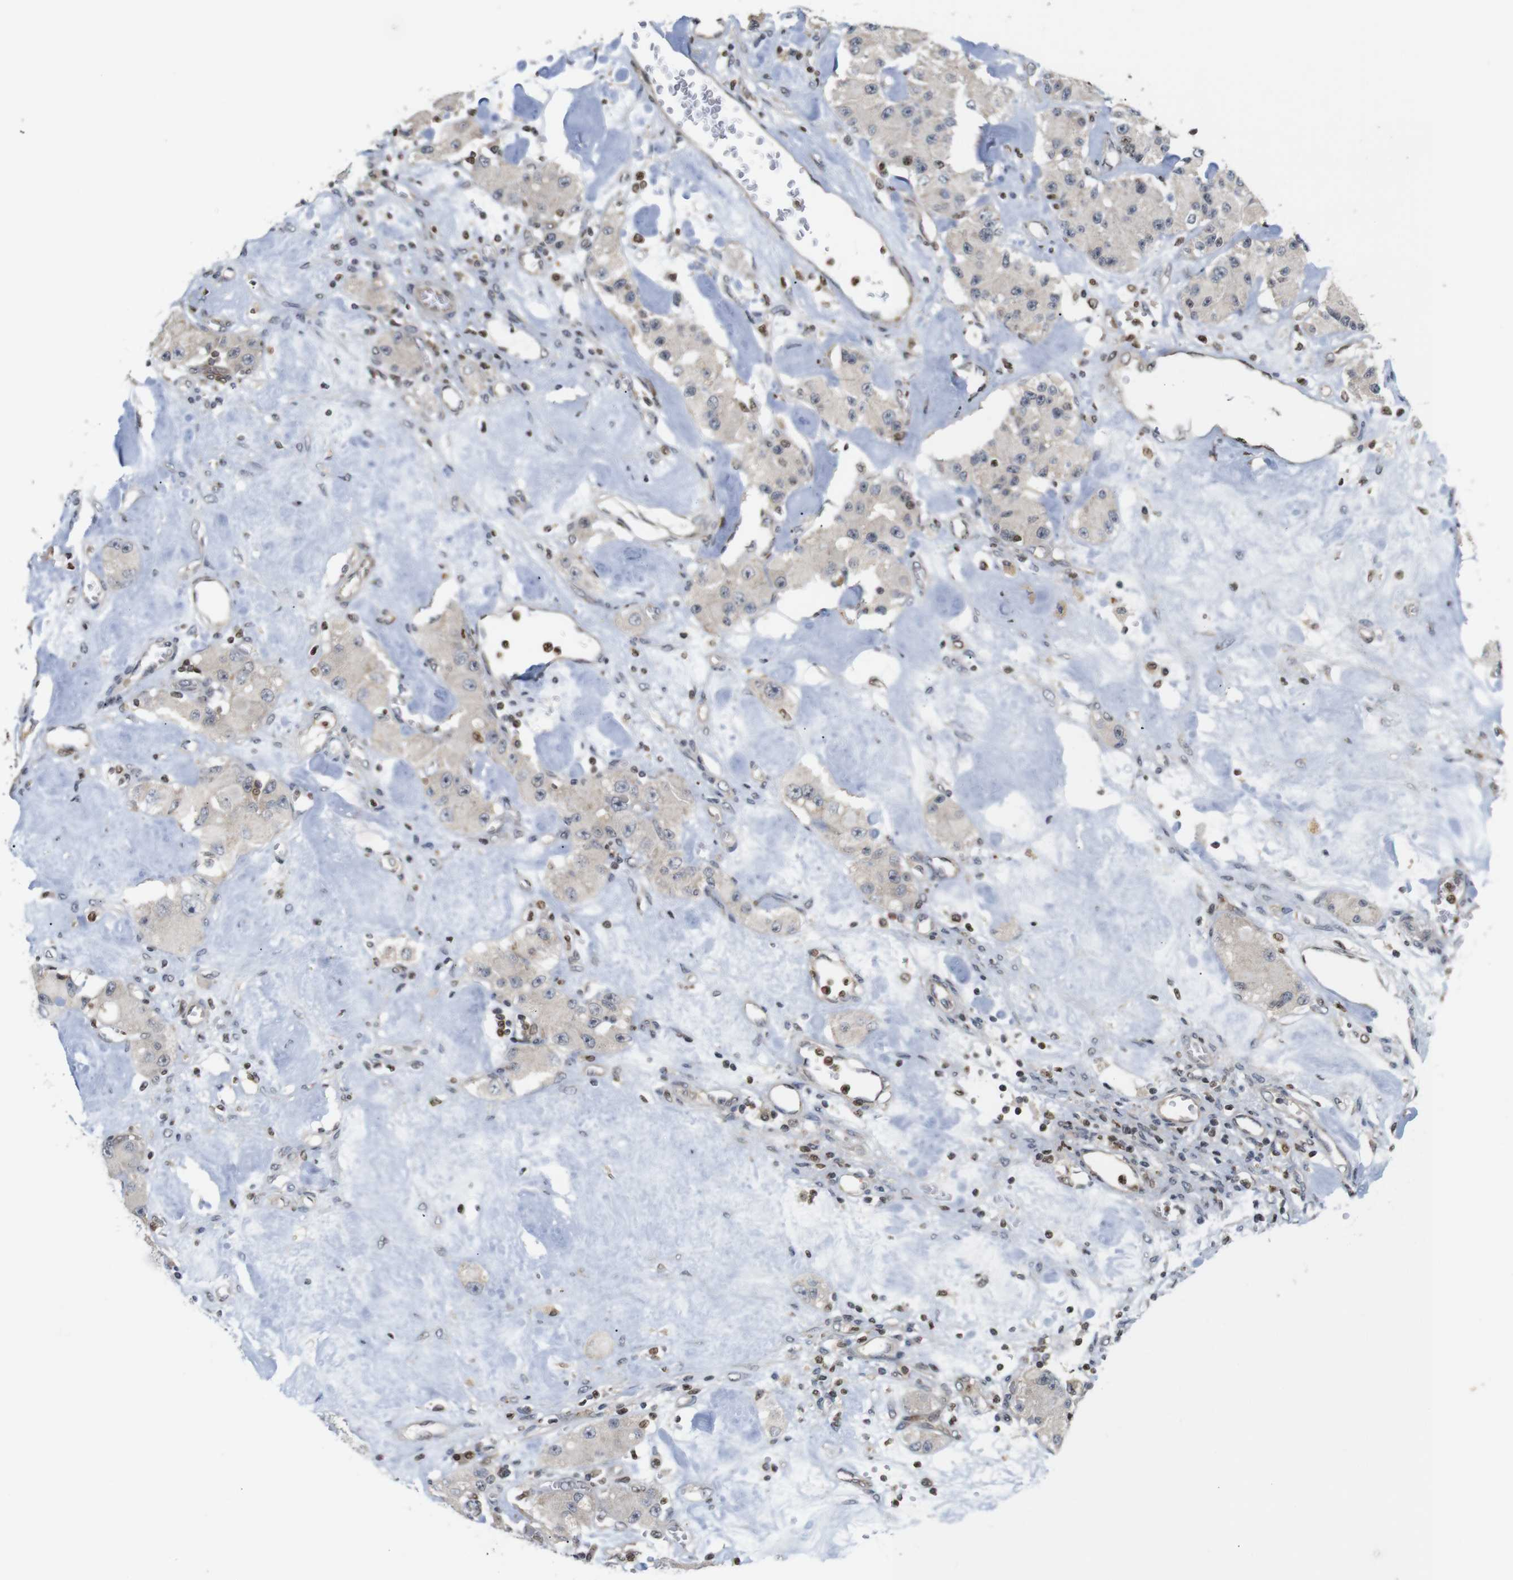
{"staining": {"intensity": "weak", "quantity": "25%-75%", "location": "cytoplasmic/membranous"}, "tissue": "carcinoid", "cell_type": "Tumor cells", "image_type": "cancer", "snomed": [{"axis": "morphology", "description": "Carcinoid, malignant, NOS"}, {"axis": "topography", "description": "Pancreas"}], "caption": "A brown stain labels weak cytoplasmic/membranous staining of a protein in malignant carcinoid tumor cells. The staining was performed using DAB (3,3'-diaminobenzidine) to visualize the protein expression in brown, while the nuclei were stained in blue with hematoxylin (Magnification: 20x).", "gene": "MBD1", "patient": {"sex": "male", "age": 41}}